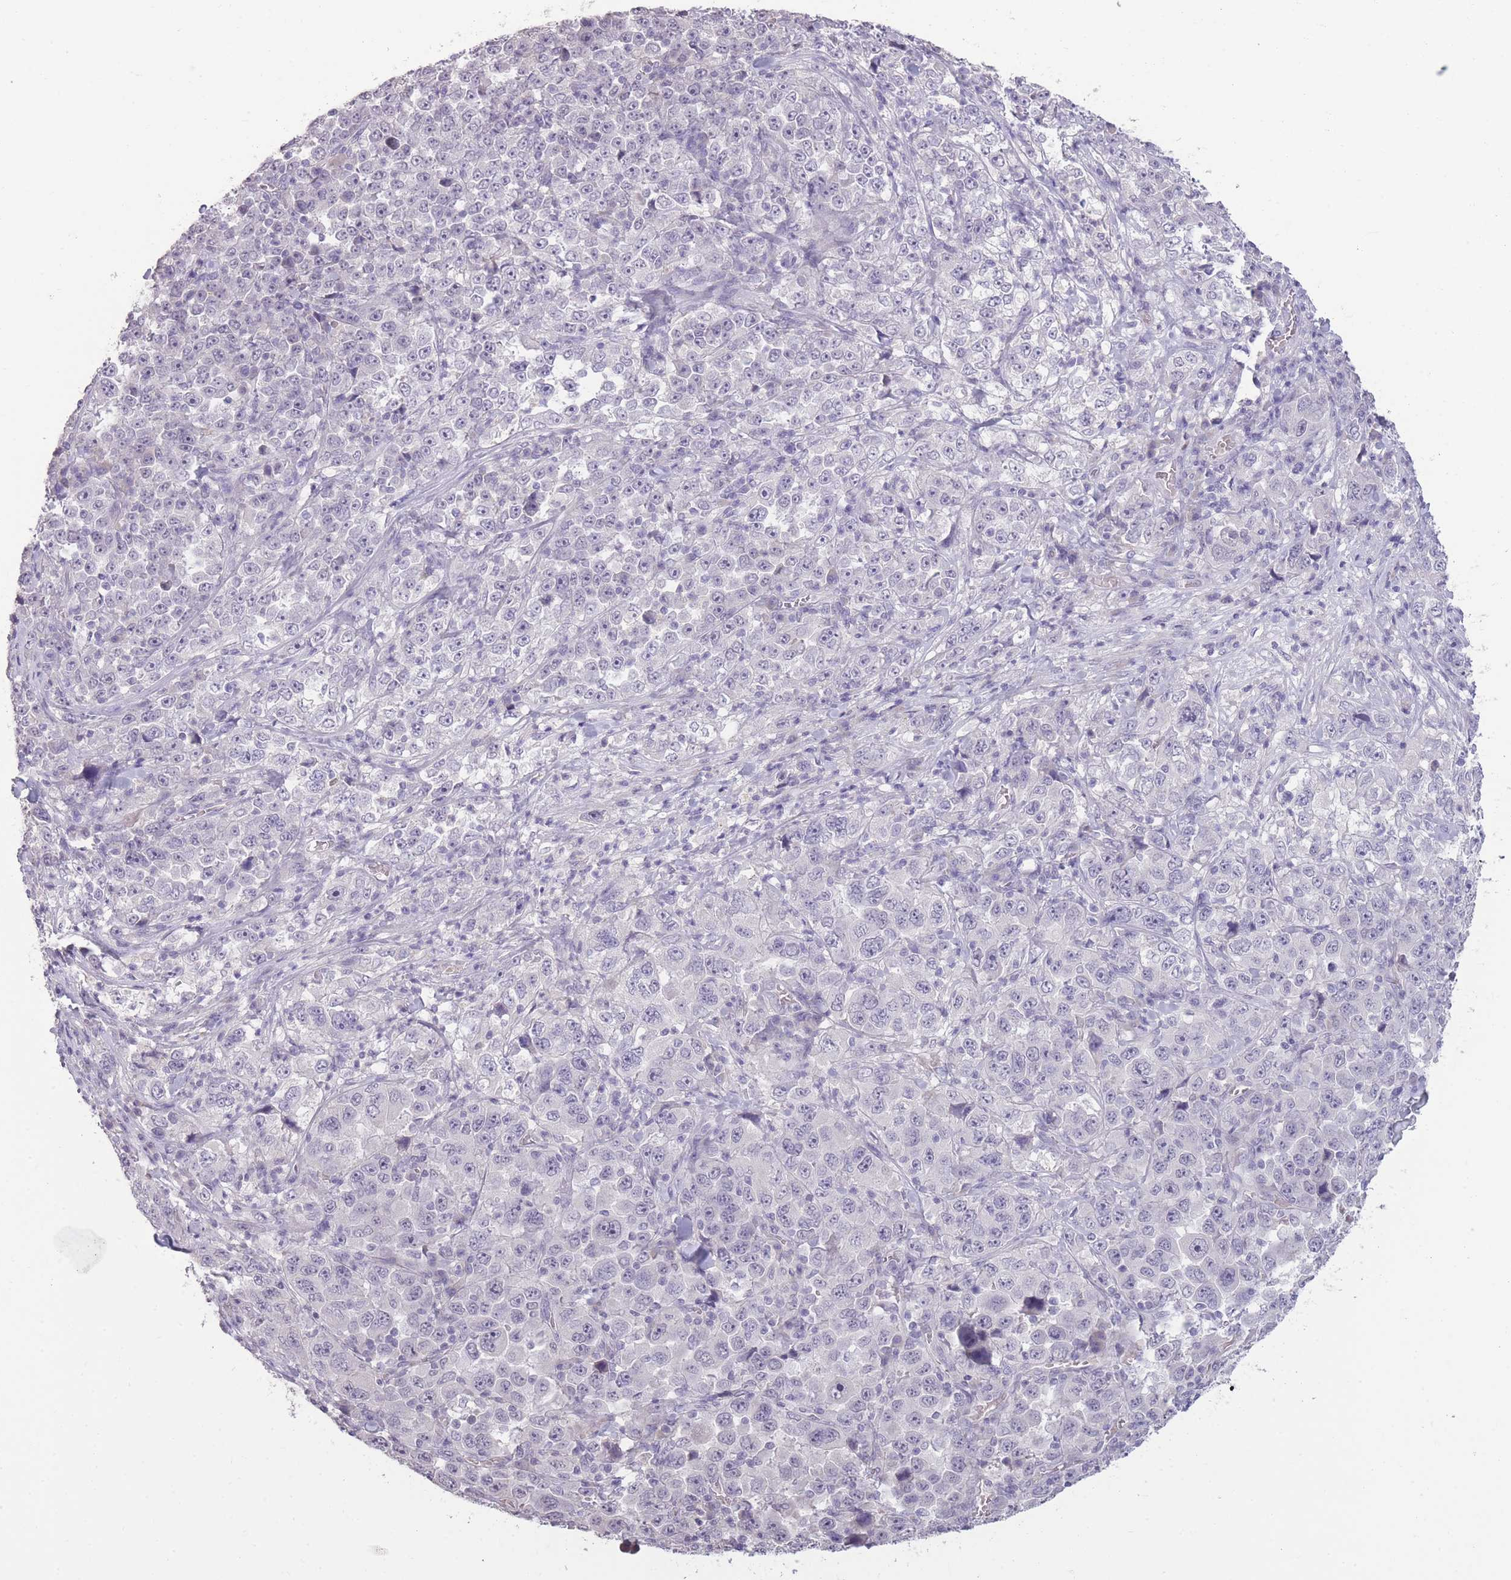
{"staining": {"intensity": "negative", "quantity": "none", "location": "none"}, "tissue": "stomach cancer", "cell_type": "Tumor cells", "image_type": "cancer", "snomed": [{"axis": "morphology", "description": "Normal tissue, NOS"}, {"axis": "morphology", "description": "Adenocarcinoma, NOS"}, {"axis": "topography", "description": "Stomach, upper"}, {"axis": "topography", "description": "Stomach"}], "caption": "Immunohistochemistry histopathology image of neoplastic tissue: stomach cancer stained with DAB (3,3'-diaminobenzidine) shows no significant protein staining in tumor cells.", "gene": "ZBTB24", "patient": {"sex": "male", "age": 59}}